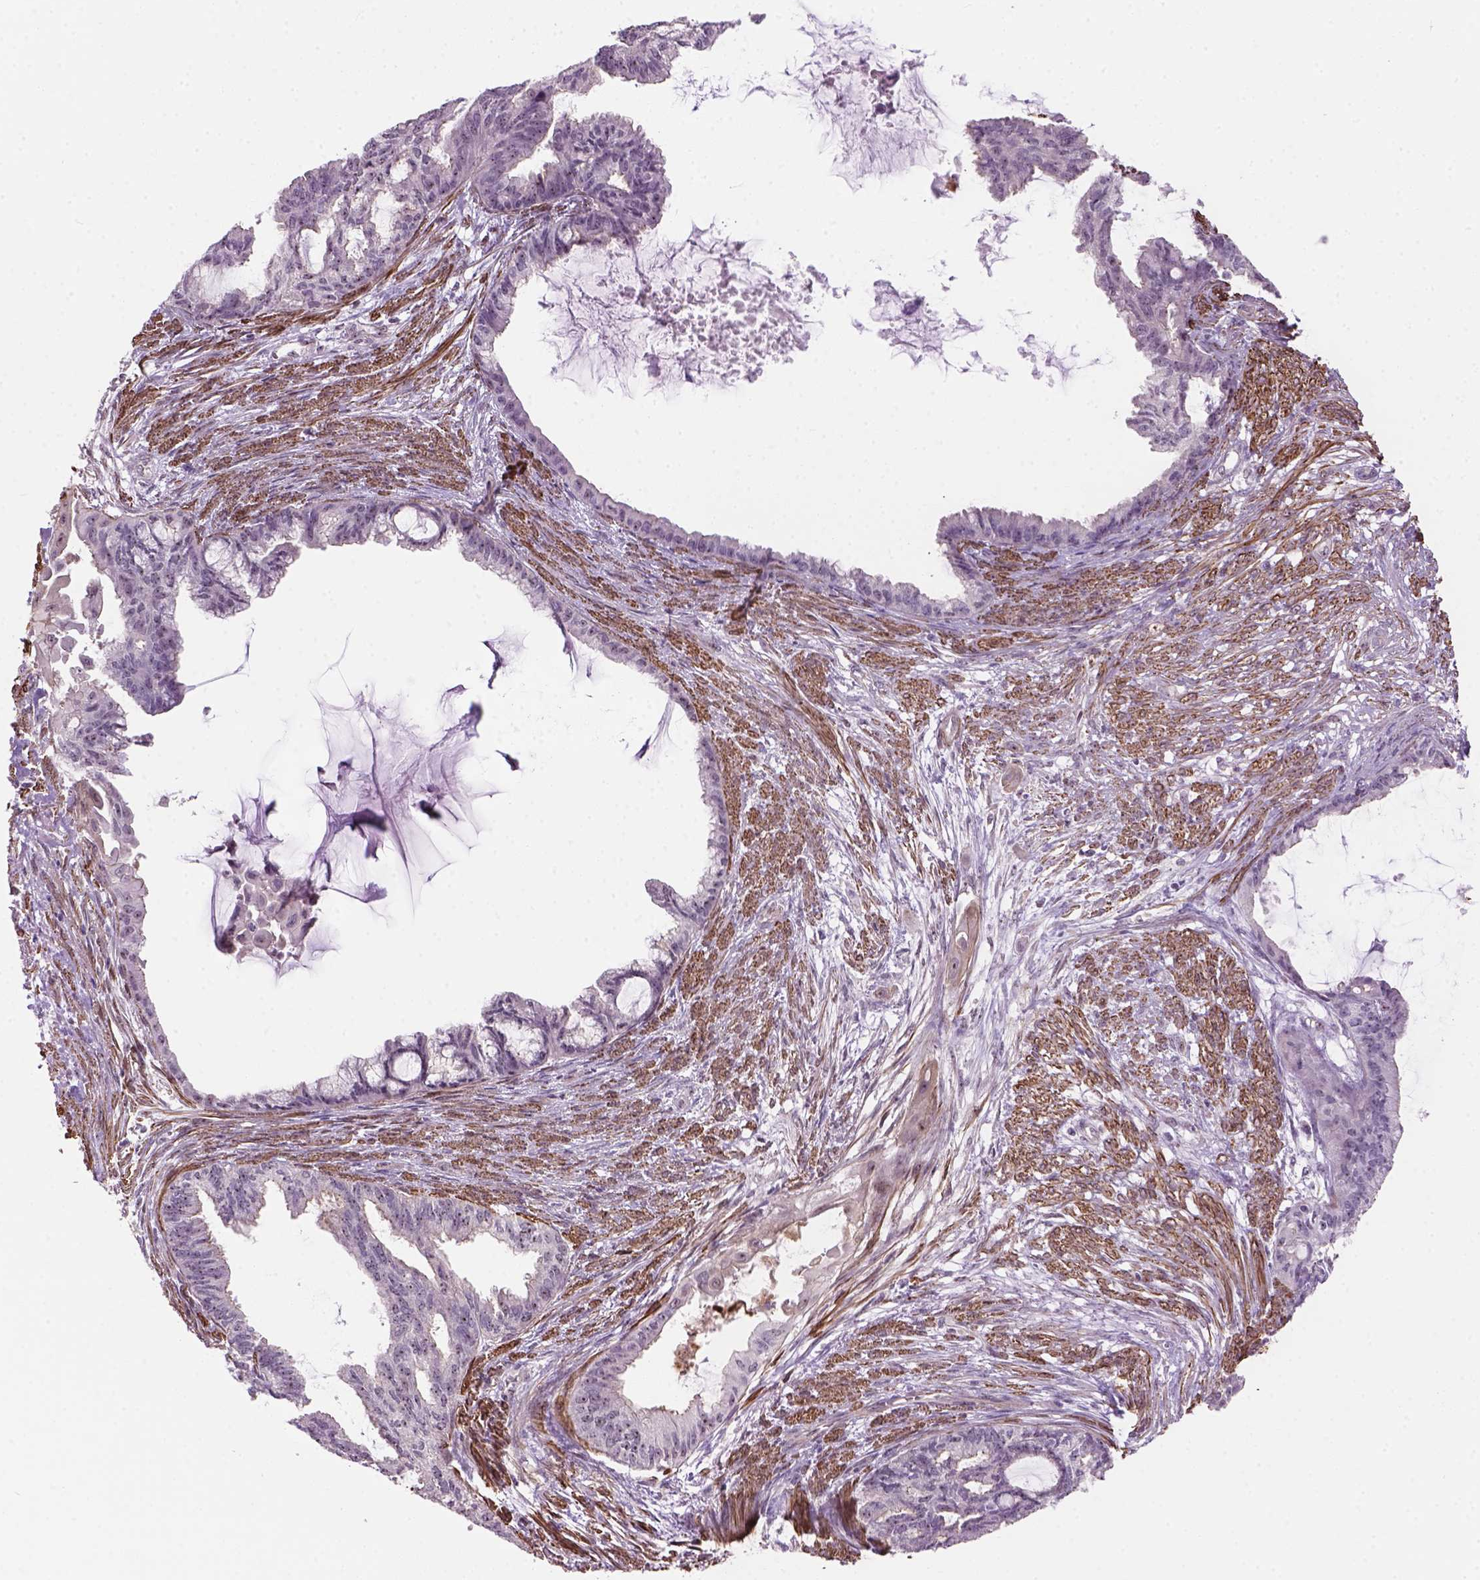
{"staining": {"intensity": "weak", "quantity": "25%-75%", "location": "nuclear"}, "tissue": "endometrial cancer", "cell_type": "Tumor cells", "image_type": "cancer", "snomed": [{"axis": "morphology", "description": "Adenocarcinoma, NOS"}, {"axis": "topography", "description": "Endometrium"}], "caption": "Weak nuclear protein staining is appreciated in approximately 25%-75% of tumor cells in endometrial cancer. (Stains: DAB (3,3'-diaminobenzidine) in brown, nuclei in blue, Microscopy: brightfield microscopy at high magnification).", "gene": "RRS1", "patient": {"sex": "female", "age": 86}}